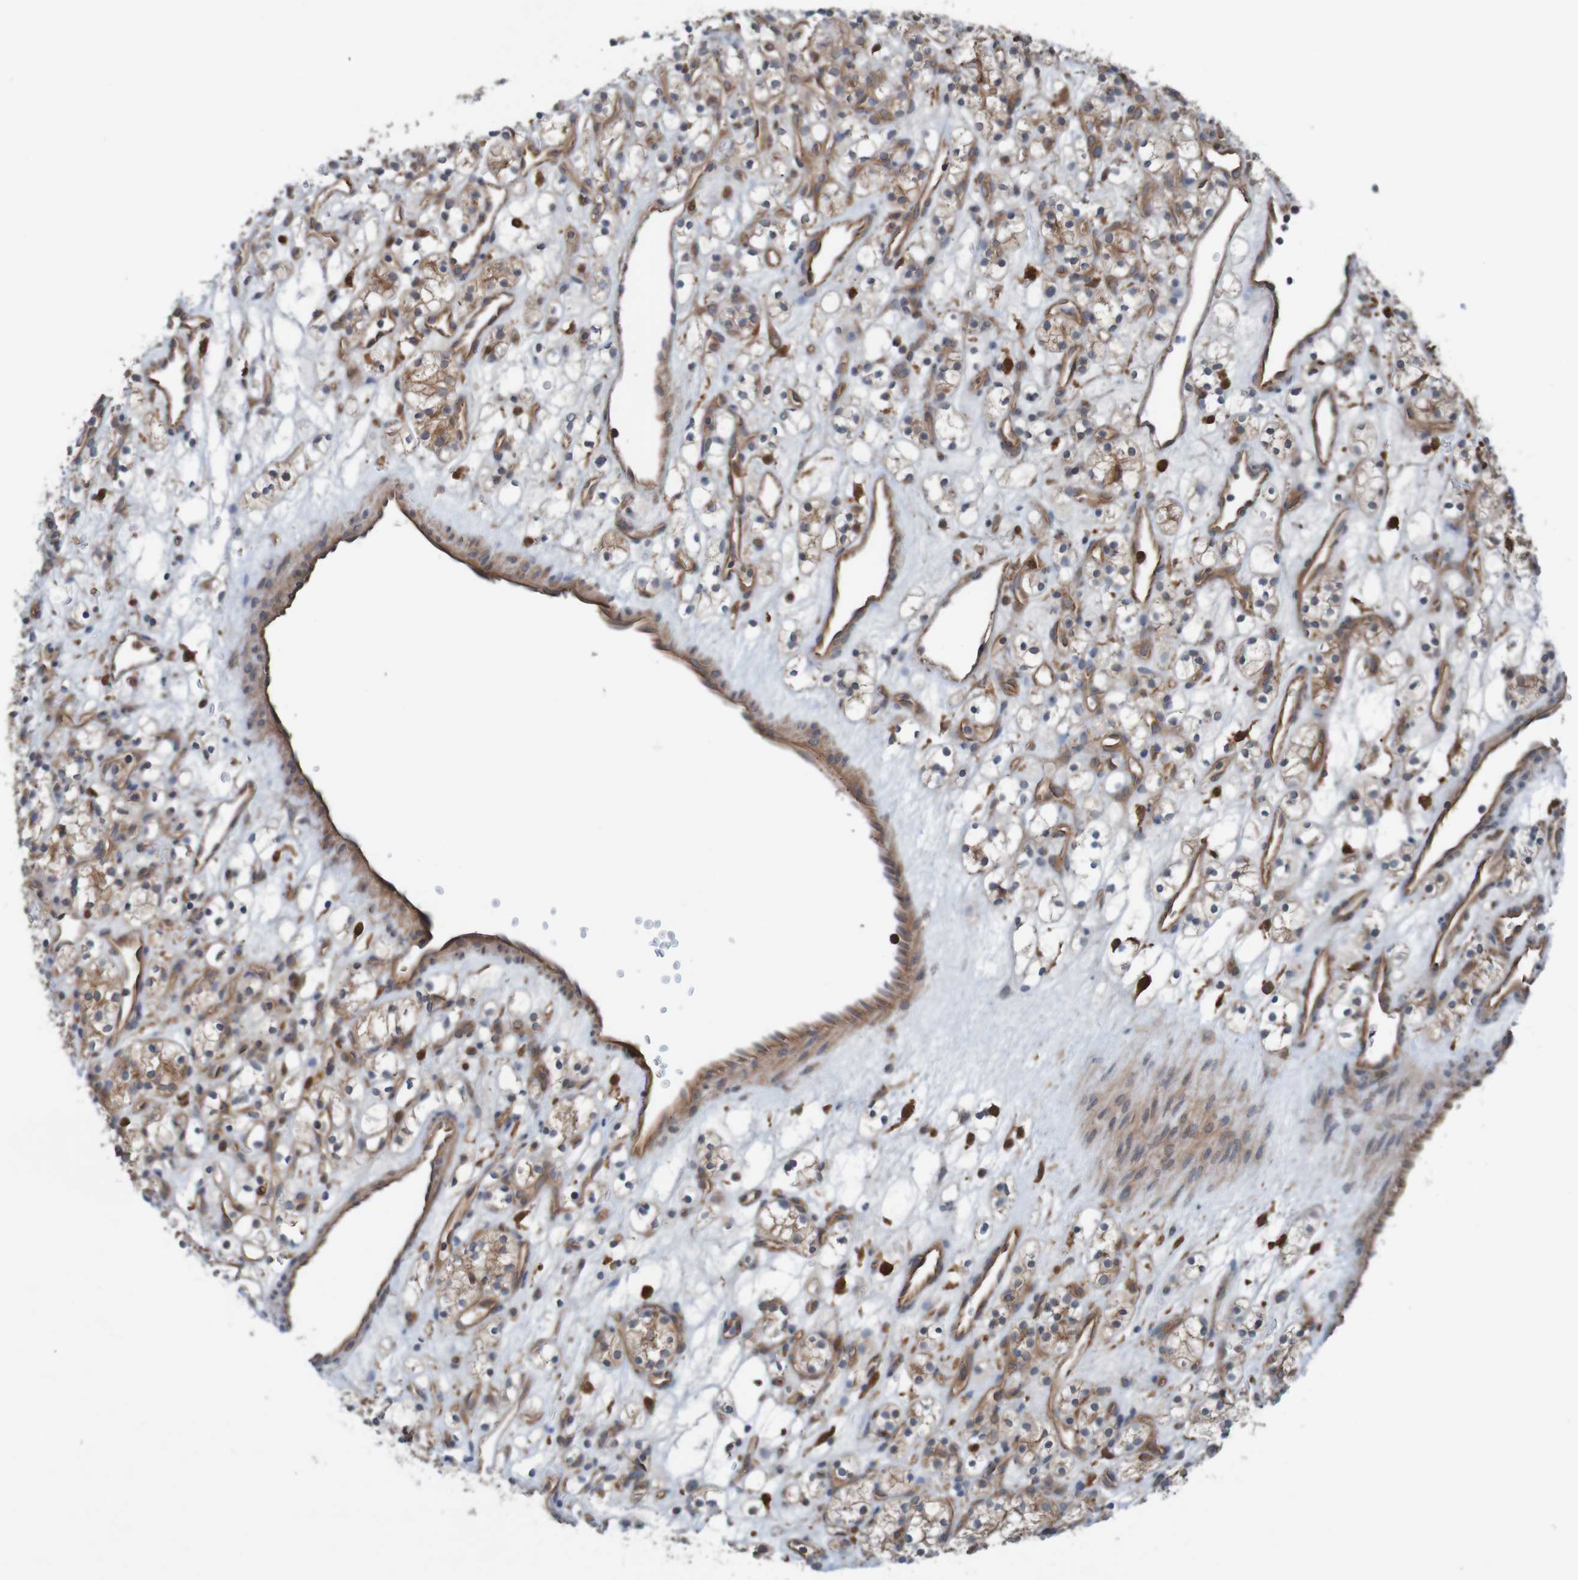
{"staining": {"intensity": "moderate", "quantity": ">75%", "location": "cytoplasmic/membranous"}, "tissue": "renal cancer", "cell_type": "Tumor cells", "image_type": "cancer", "snomed": [{"axis": "morphology", "description": "Adenocarcinoma, NOS"}, {"axis": "topography", "description": "Kidney"}], "caption": "This micrograph reveals immunohistochemistry staining of human renal cancer (adenocarcinoma), with medium moderate cytoplasmic/membranous staining in approximately >75% of tumor cells.", "gene": "ARHGEF11", "patient": {"sex": "female", "age": 60}}